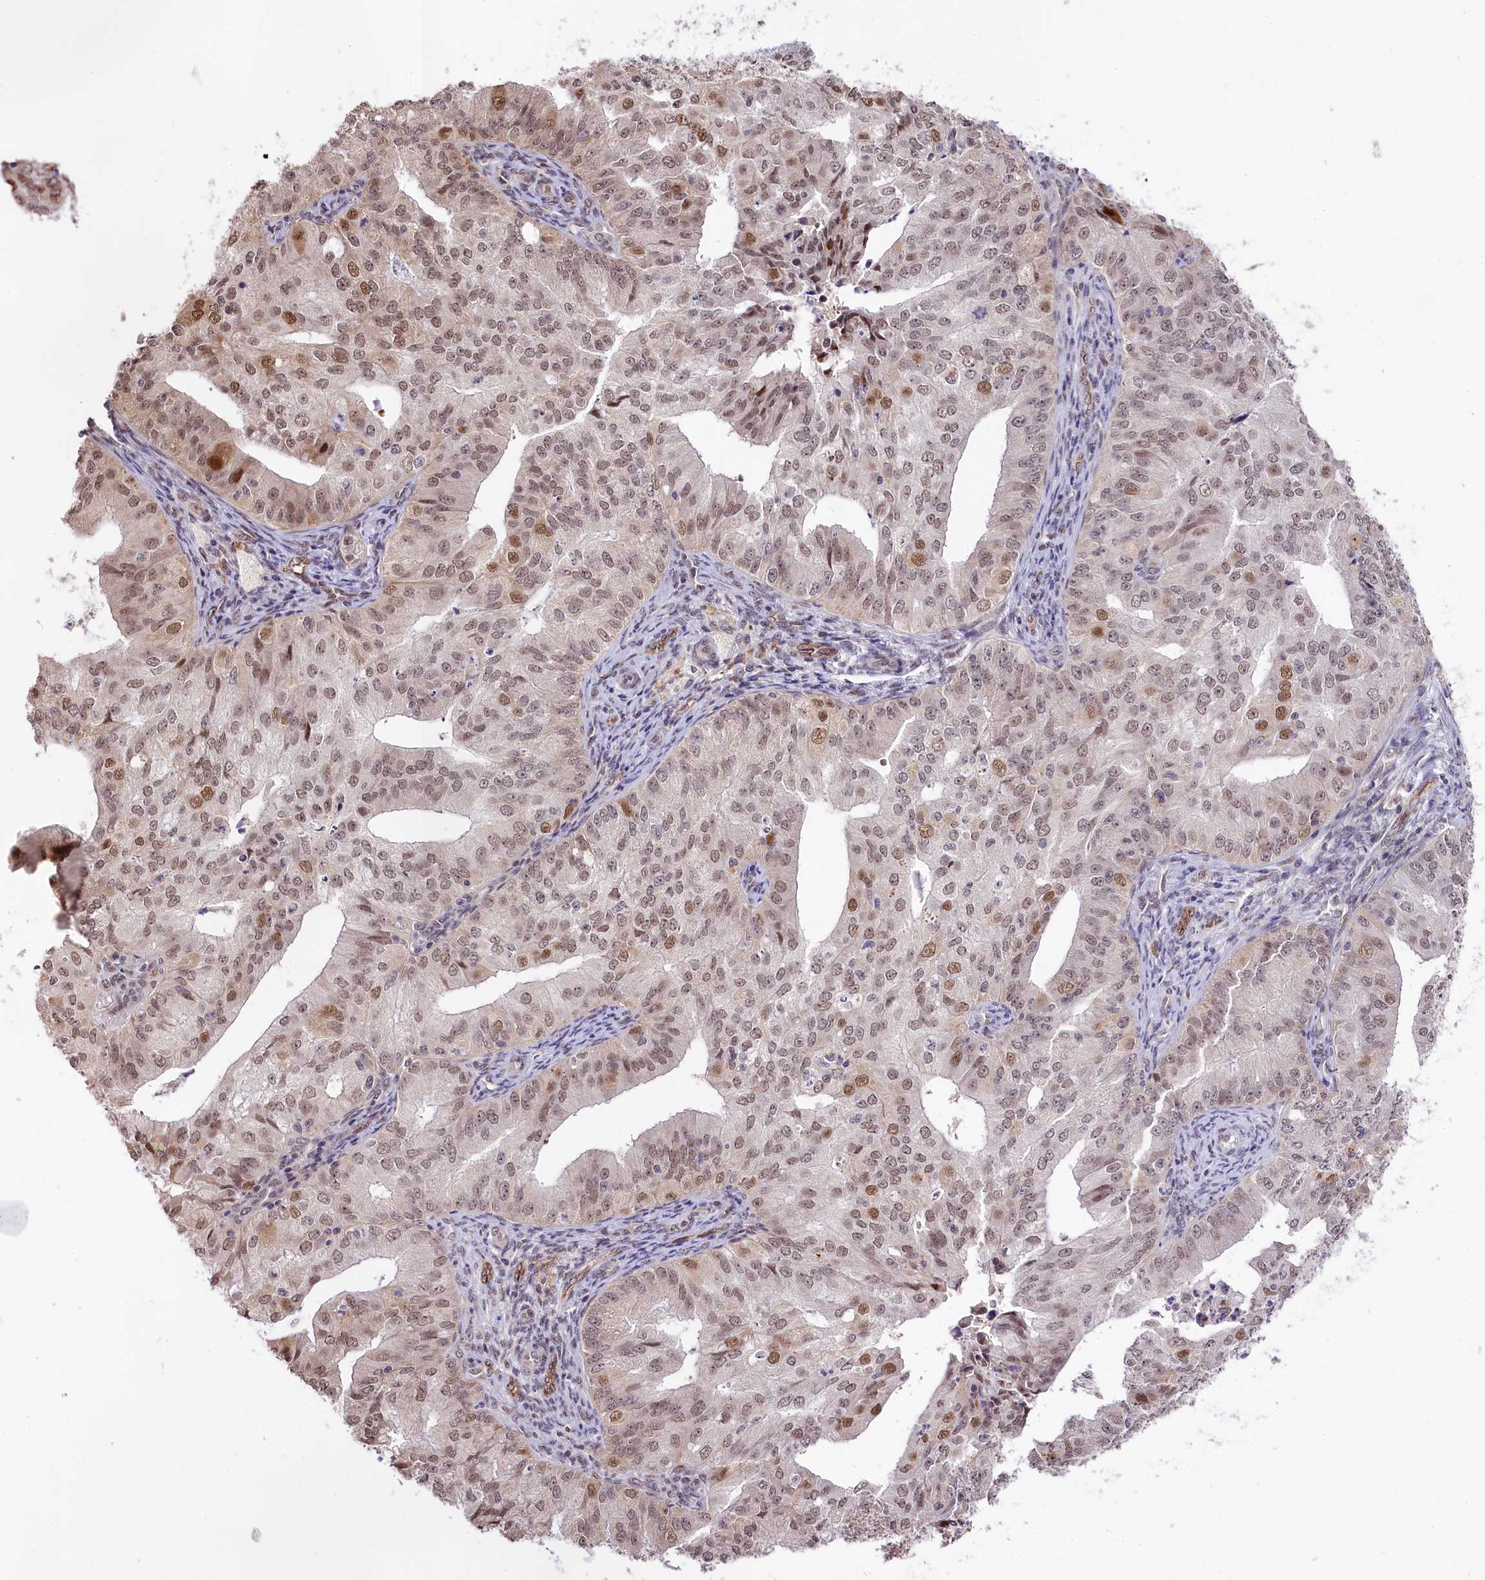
{"staining": {"intensity": "weak", "quantity": ">75%", "location": "nuclear"}, "tissue": "endometrial cancer", "cell_type": "Tumor cells", "image_type": "cancer", "snomed": [{"axis": "morphology", "description": "Adenocarcinoma, NOS"}, {"axis": "topography", "description": "Endometrium"}], "caption": "Weak nuclear protein positivity is seen in about >75% of tumor cells in endometrial adenocarcinoma.", "gene": "MRPL54", "patient": {"sex": "female", "age": 50}}